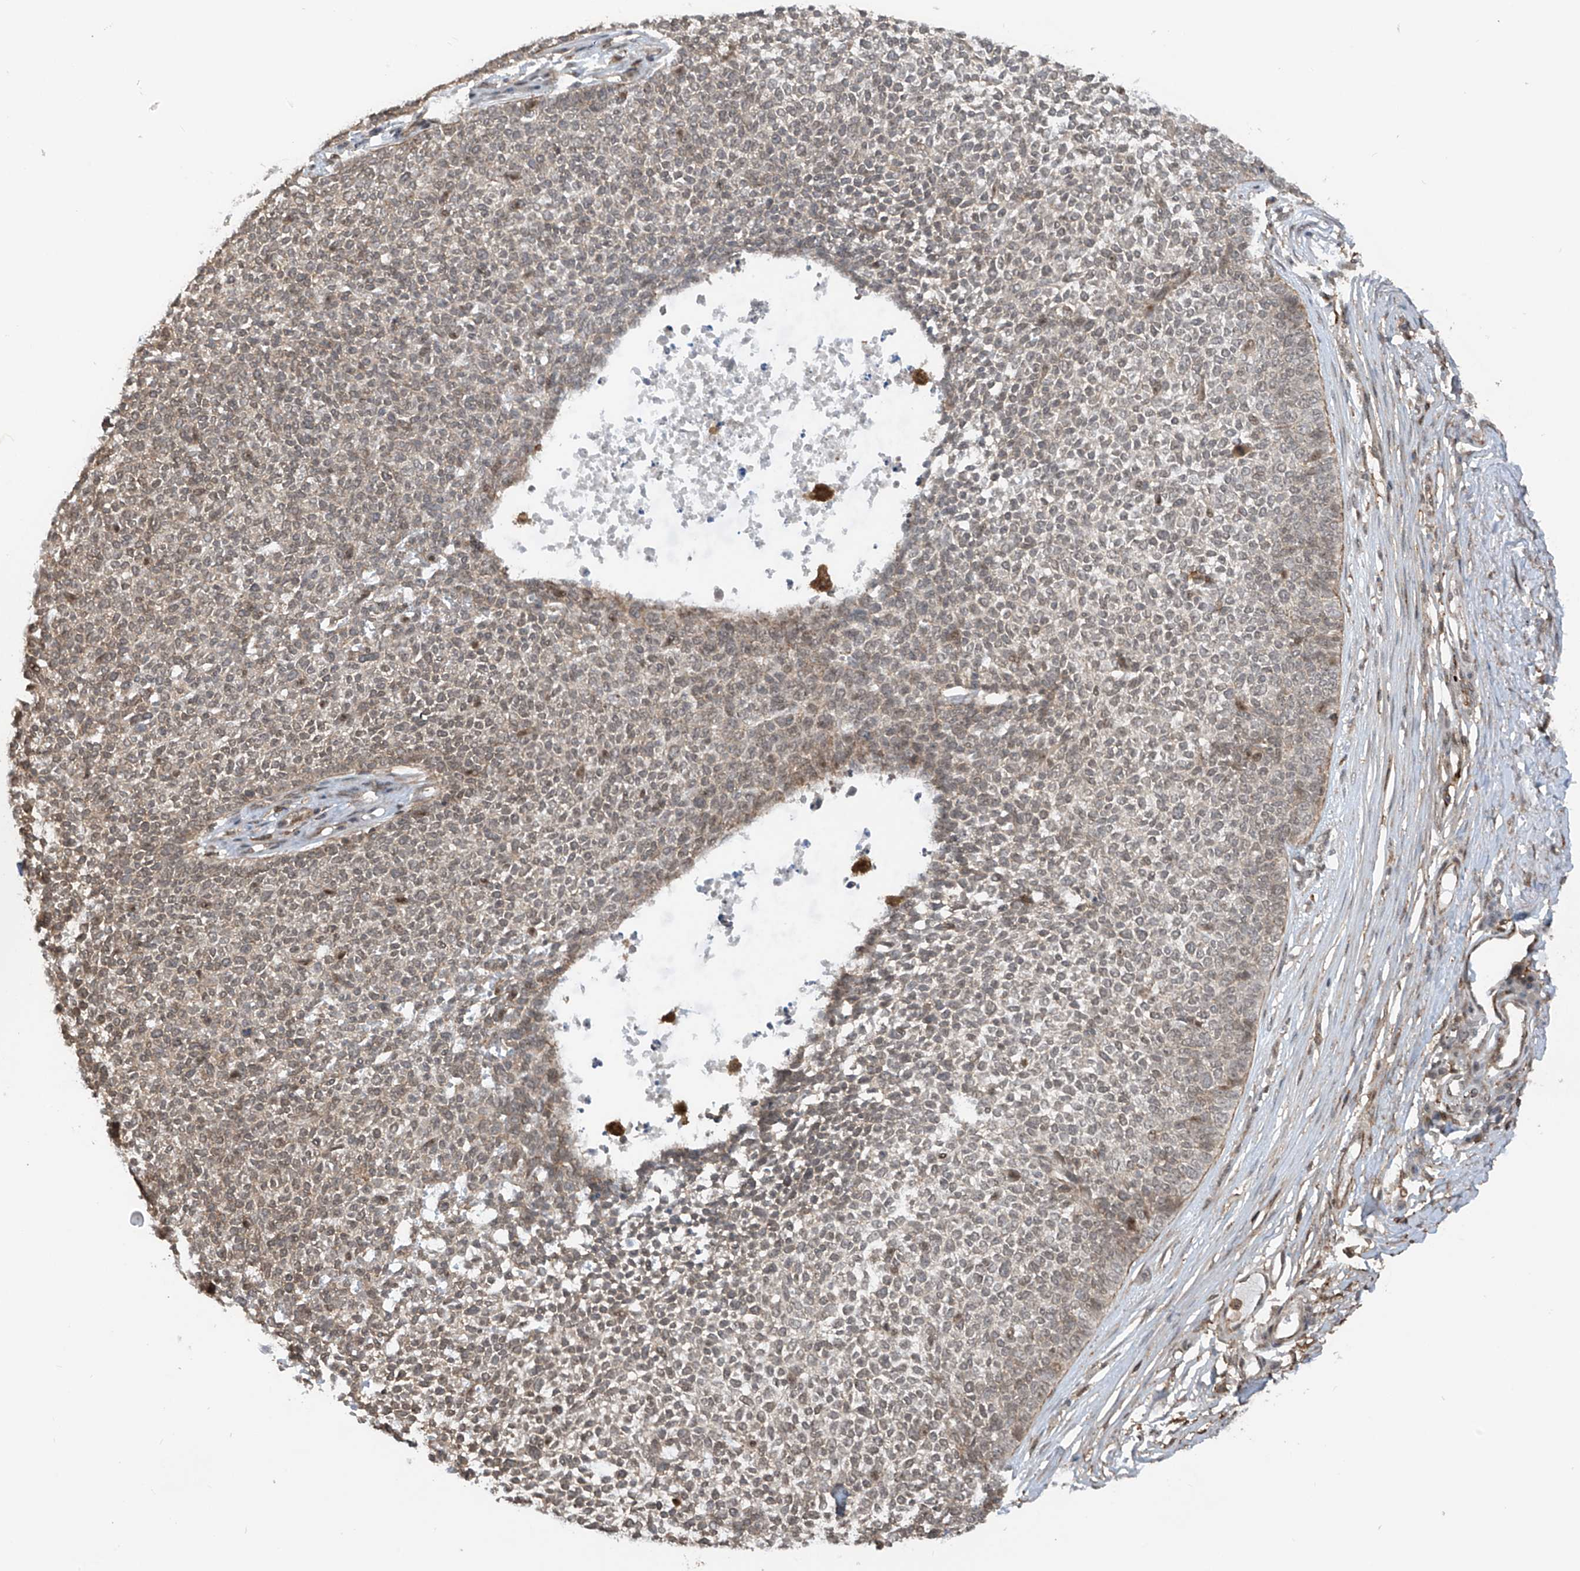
{"staining": {"intensity": "negative", "quantity": "none", "location": "none"}, "tissue": "skin cancer", "cell_type": "Tumor cells", "image_type": "cancer", "snomed": [{"axis": "morphology", "description": "Basal cell carcinoma"}, {"axis": "topography", "description": "Skin"}], "caption": "There is no significant positivity in tumor cells of basal cell carcinoma (skin).", "gene": "REPIN1", "patient": {"sex": "female", "age": 84}}